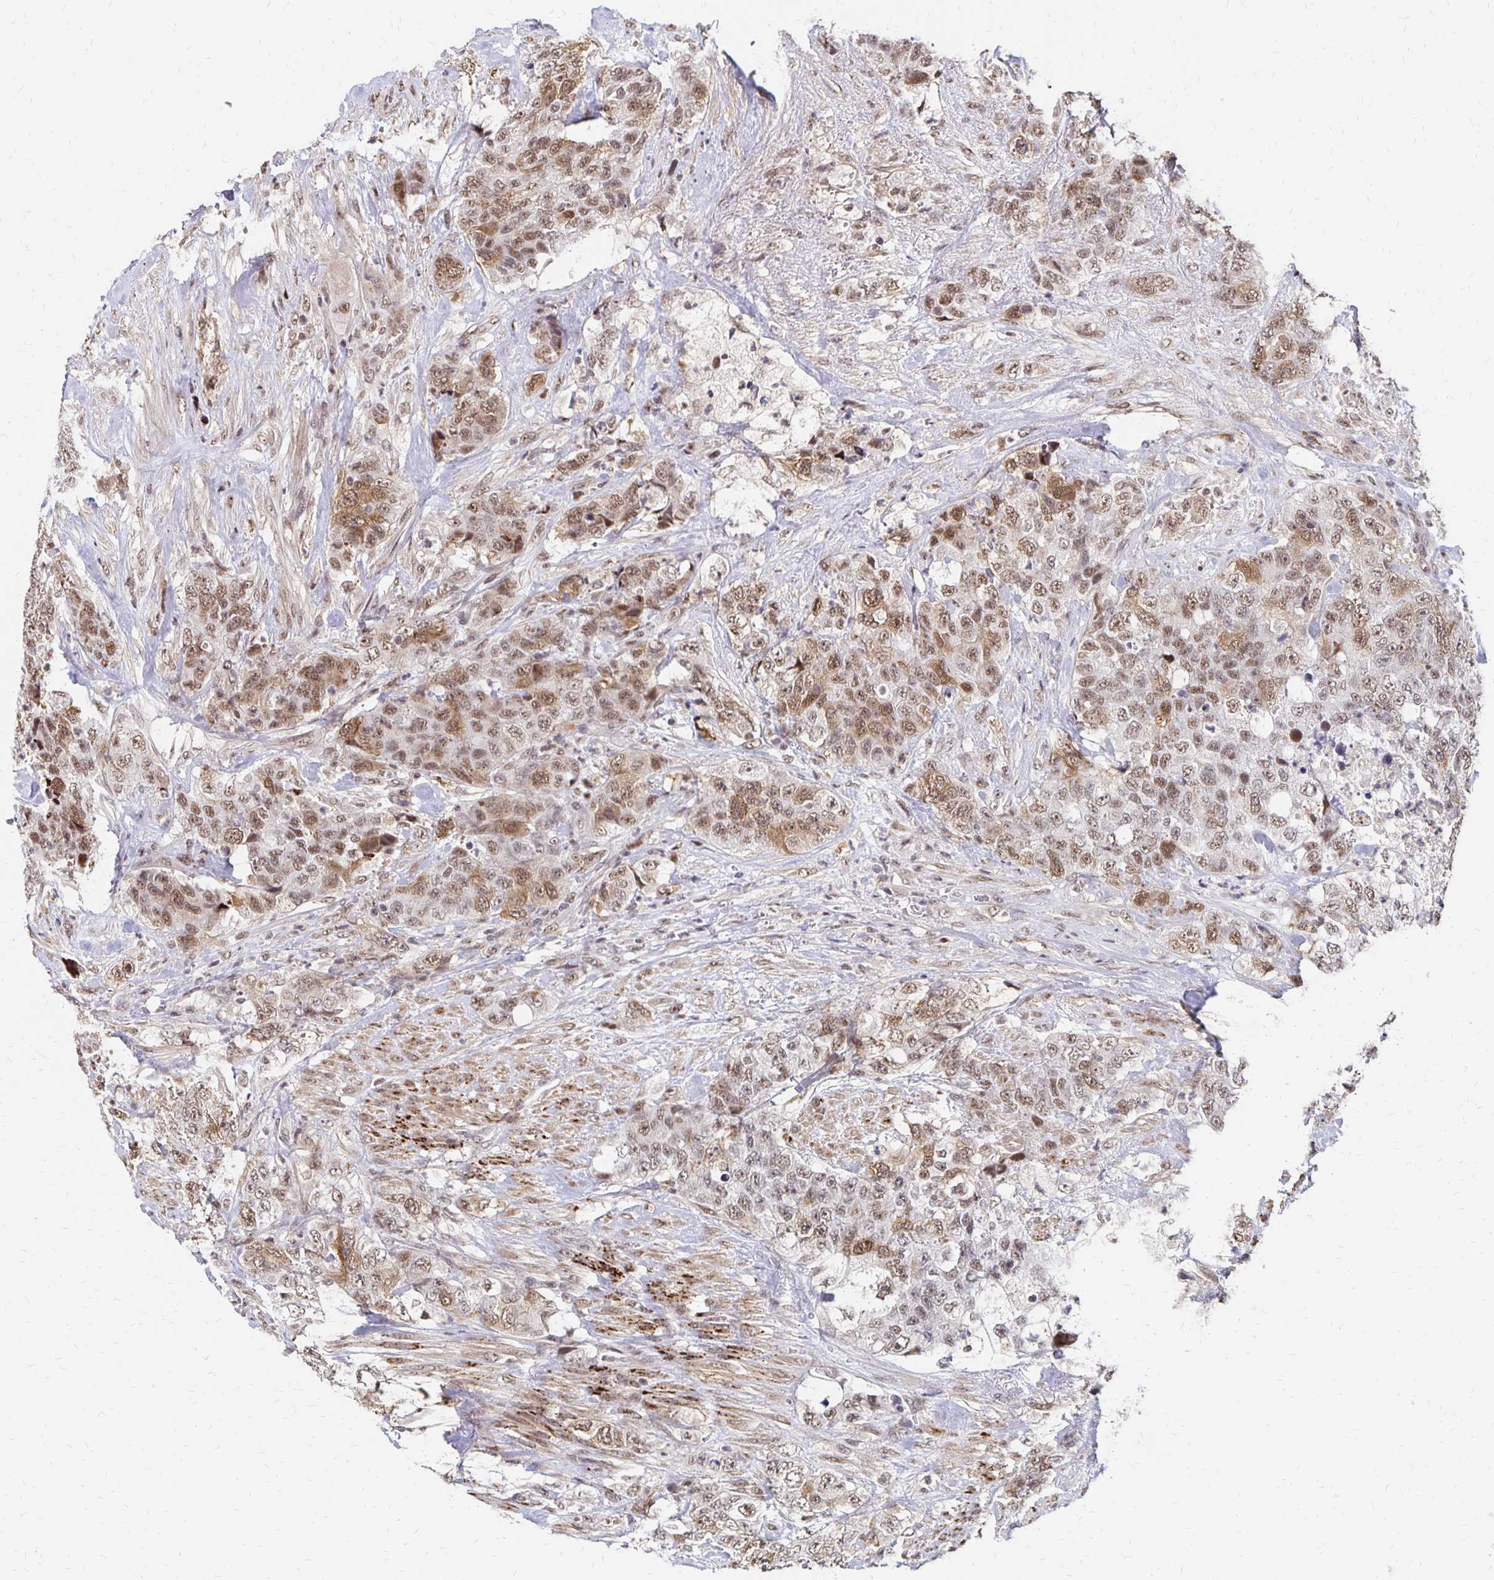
{"staining": {"intensity": "moderate", "quantity": ">75%", "location": "nuclear"}, "tissue": "urothelial cancer", "cell_type": "Tumor cells", "image_type": "cancer", "snomed": [{"axis": "morphology", "description": "Urothelial carcinoma, High grade"}, {"axis": "topography", "description": "Urinary bladder"}], "caption": "IHC (DAB) staining of urothelial cancer reveals moderate nuclear protein expression in about >75% of tumor cells. The protein is shown in brown color, while the nuclei are stained blue.", "gene": "CLASRP", "patient": {"sex": "female", "age": 78}}